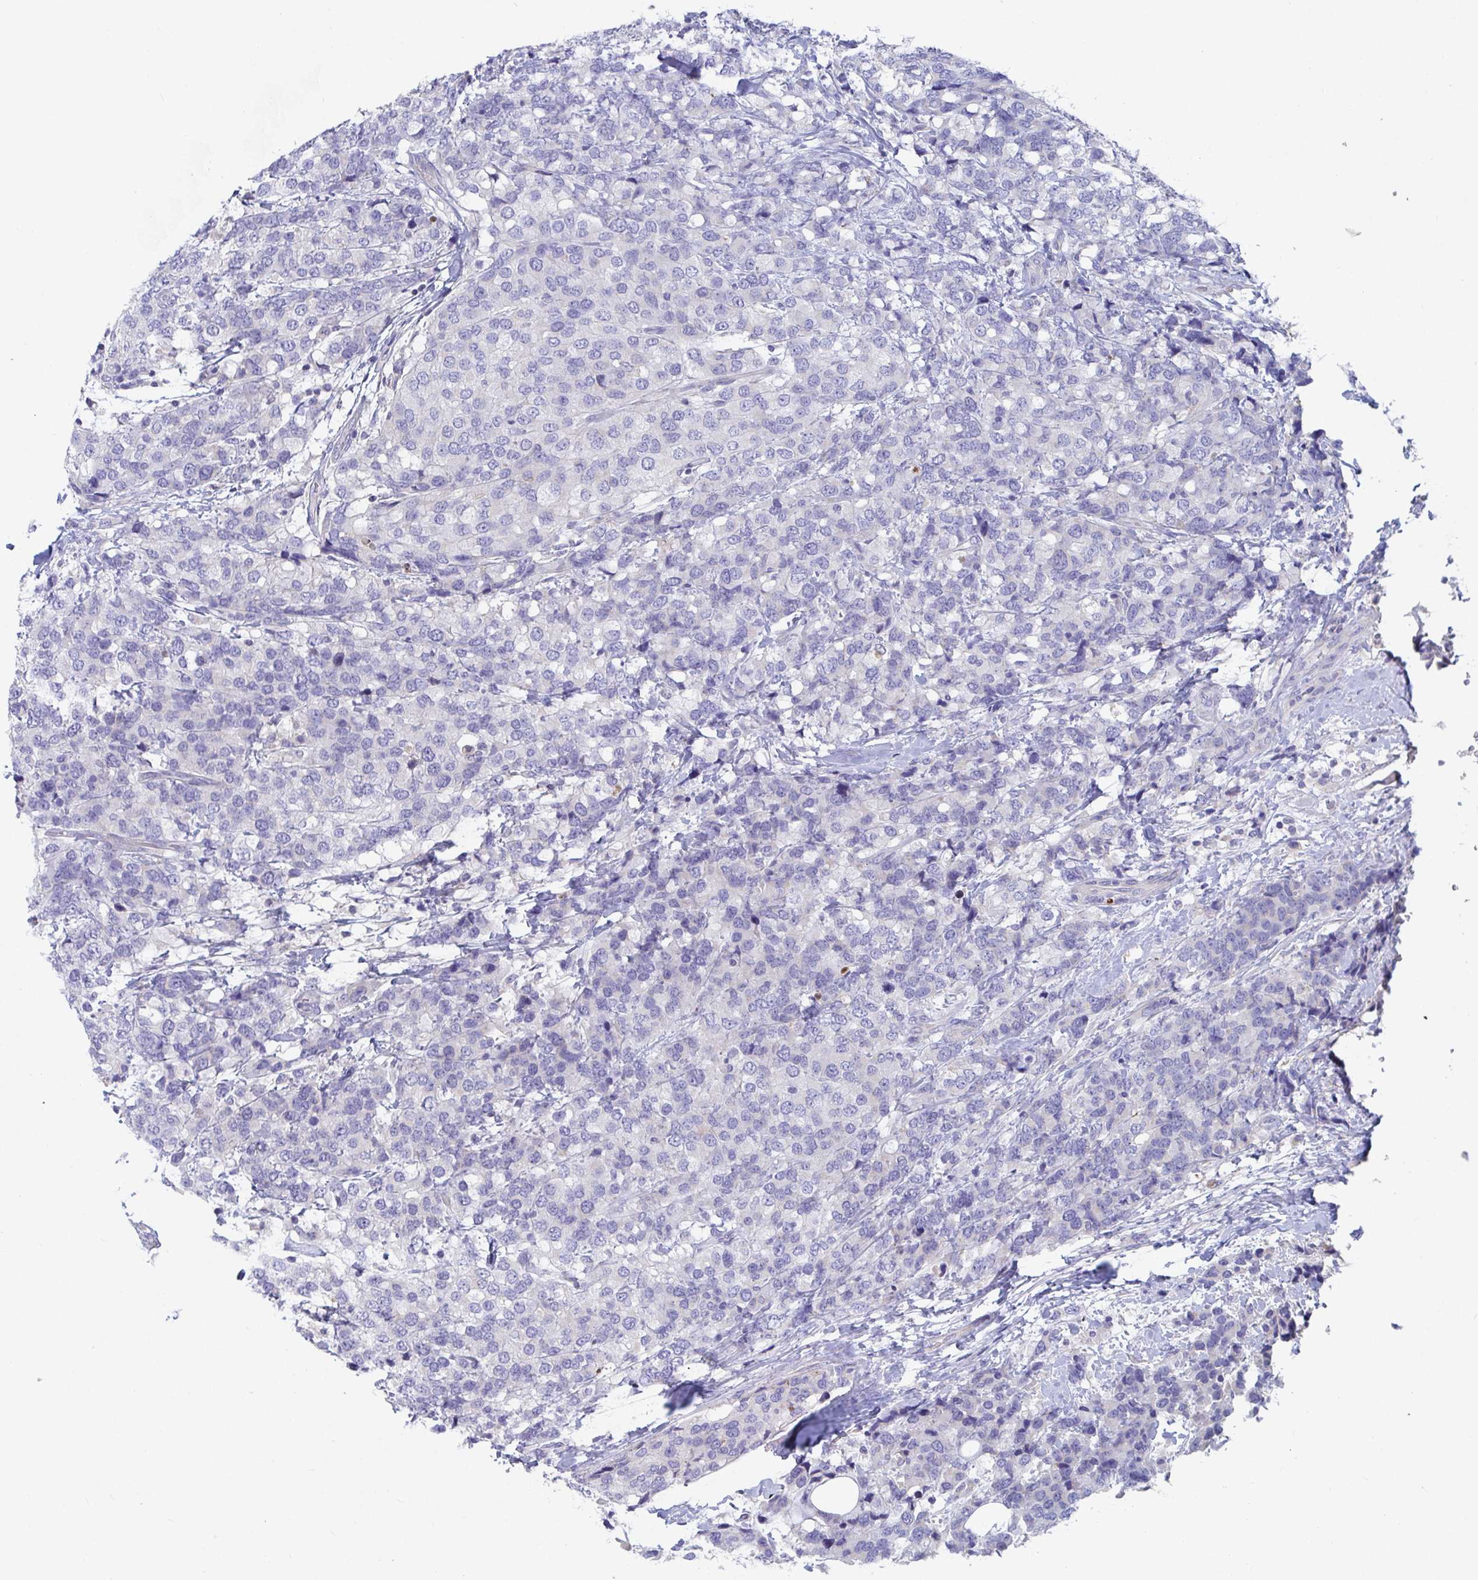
{"staining": {"intensity": "negative", "quantity": "none", "location": "none"}, "tissue": "breast cancer", "cell_type": "Tumor cells", "image_type": "cancer", "snomed": [{"axis": "morphology", "description": "Lobular carcinoma"}, {"axis": "topography", "description": "Breast"}], "caption": "Breast cancer stained for a protein using IHC exhibits no positivity tumor cells.", "gene": "ZNF561", "patient": {"sex": "female", "age": 59}}